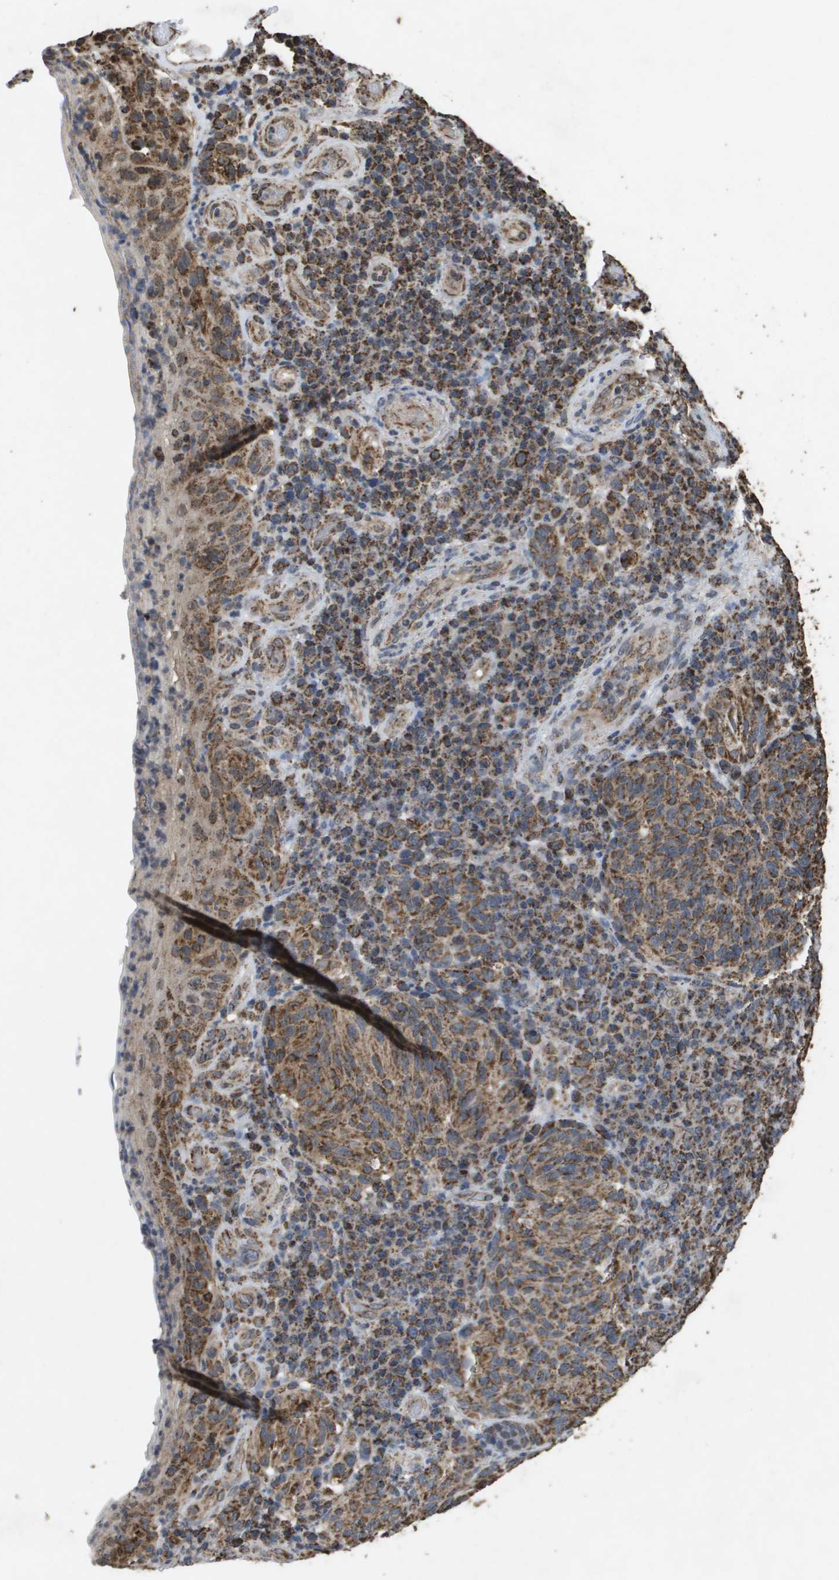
{"staining": {"intensity": "moderate", "quantity": ">75%", "location": "cytoplasmic/membranous"}, "tissue": "melanoma", "cell_type": "Tumor cells", "image_type": "cancer", "snomed": [{"axis": "morphology", "description": "Malignant melanoma, NOS"}, {"axis": "topography", "description": "Skin"}], "caption": "The image shows immunohistochemical staining of melanoma. There is moderate cytoplasmic/membranous staining is present in approximately >75% of tumor cells.", "gene": "HSPE1", "patient": {"sex": "female", "age": 73}}